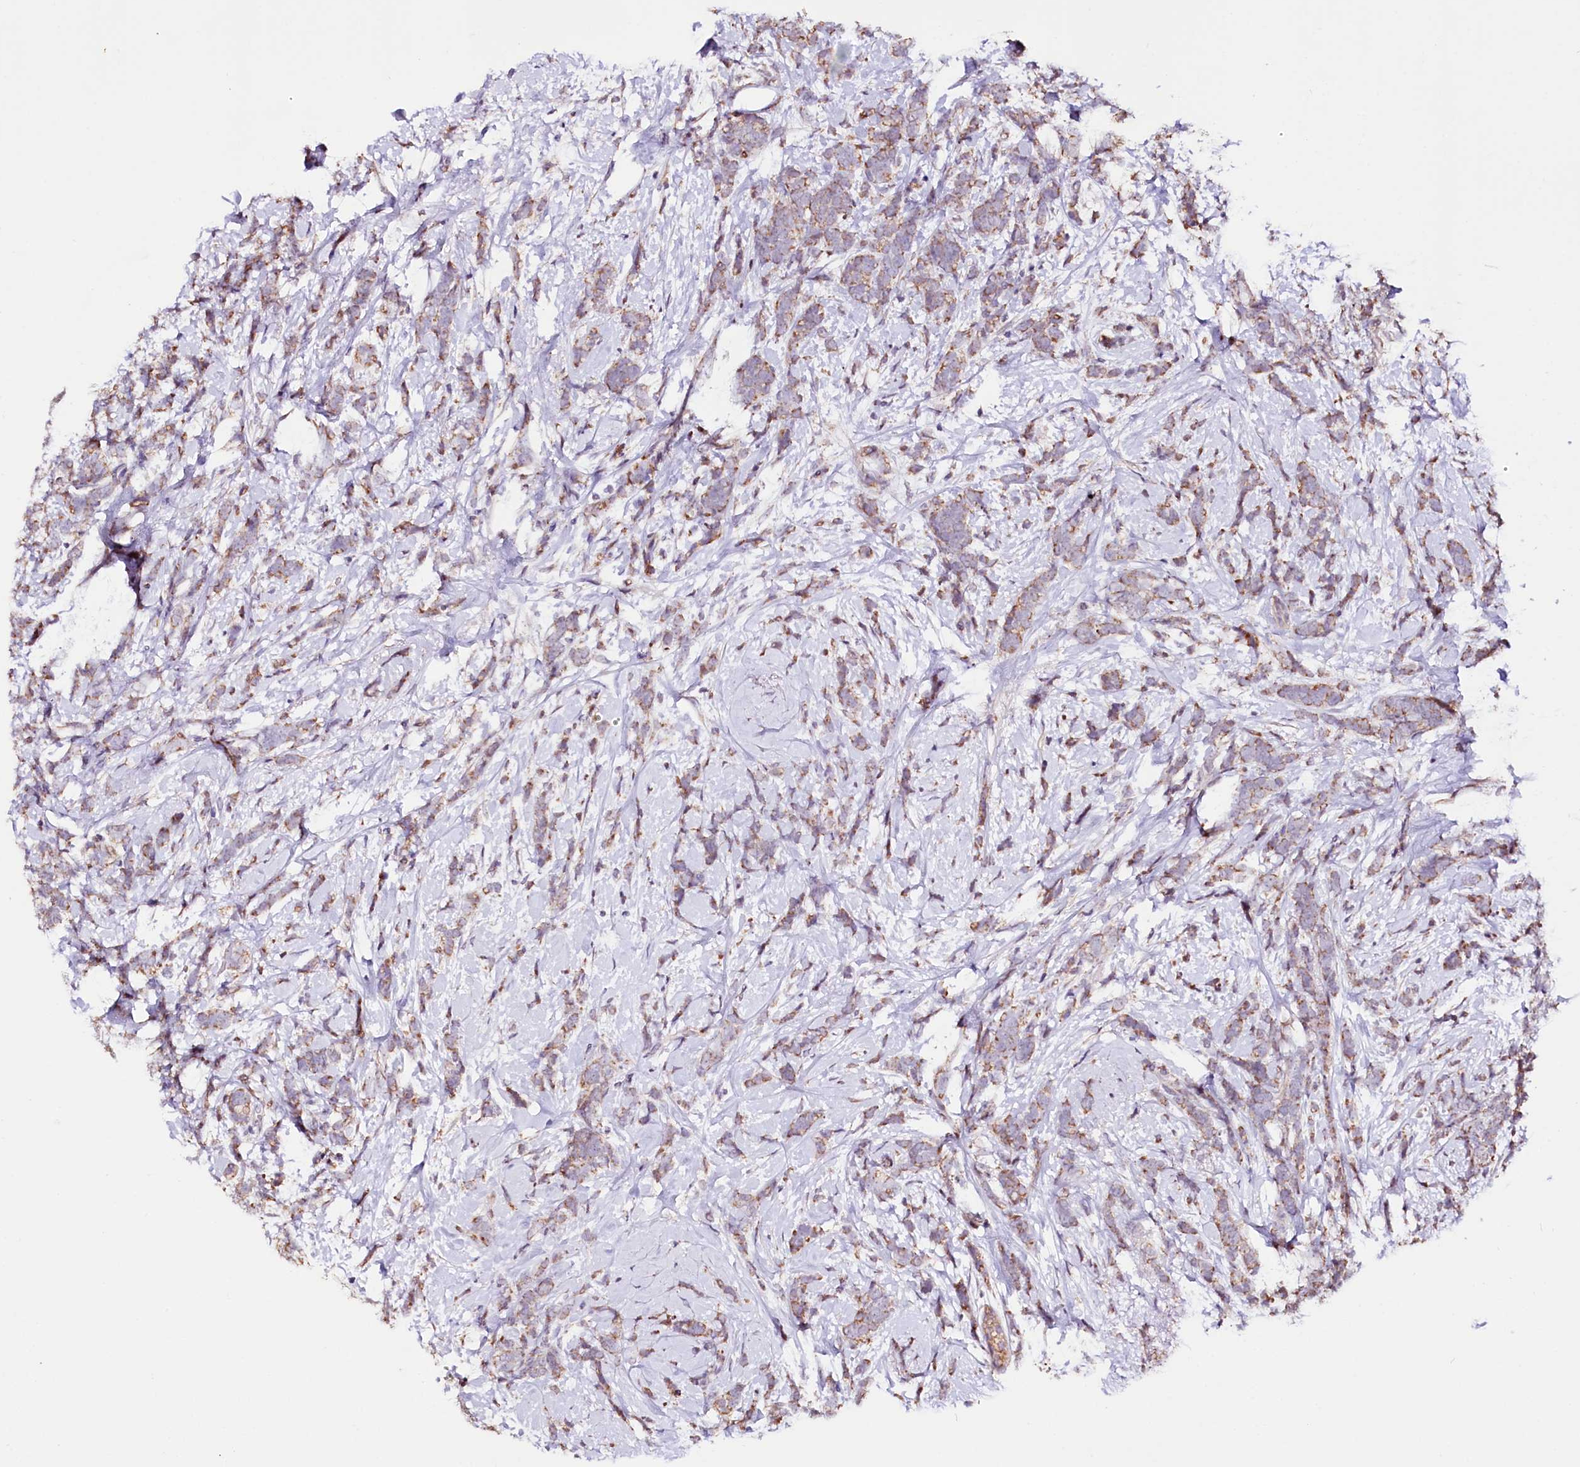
{"staining": {"intensity": "moderate", "quantity": "25%-75%", "location": "cytoplasmic/membranous"}, "tissue": "breast cancer", "cell_type": "Tumor cells", "image_type": "cancer", "snomed": [{"axis": "morphology", "description": "Lobular carcinoma"}, {"axis": "topography", "description": "Breast"}], "caption": "A brown stain highlights moderate cytoplasmic/membranous expression of a protein in lobular carcinoma (breast) tumor cells.", "gene": "ST7", "patient": {"sex": "female", "age": 58}}